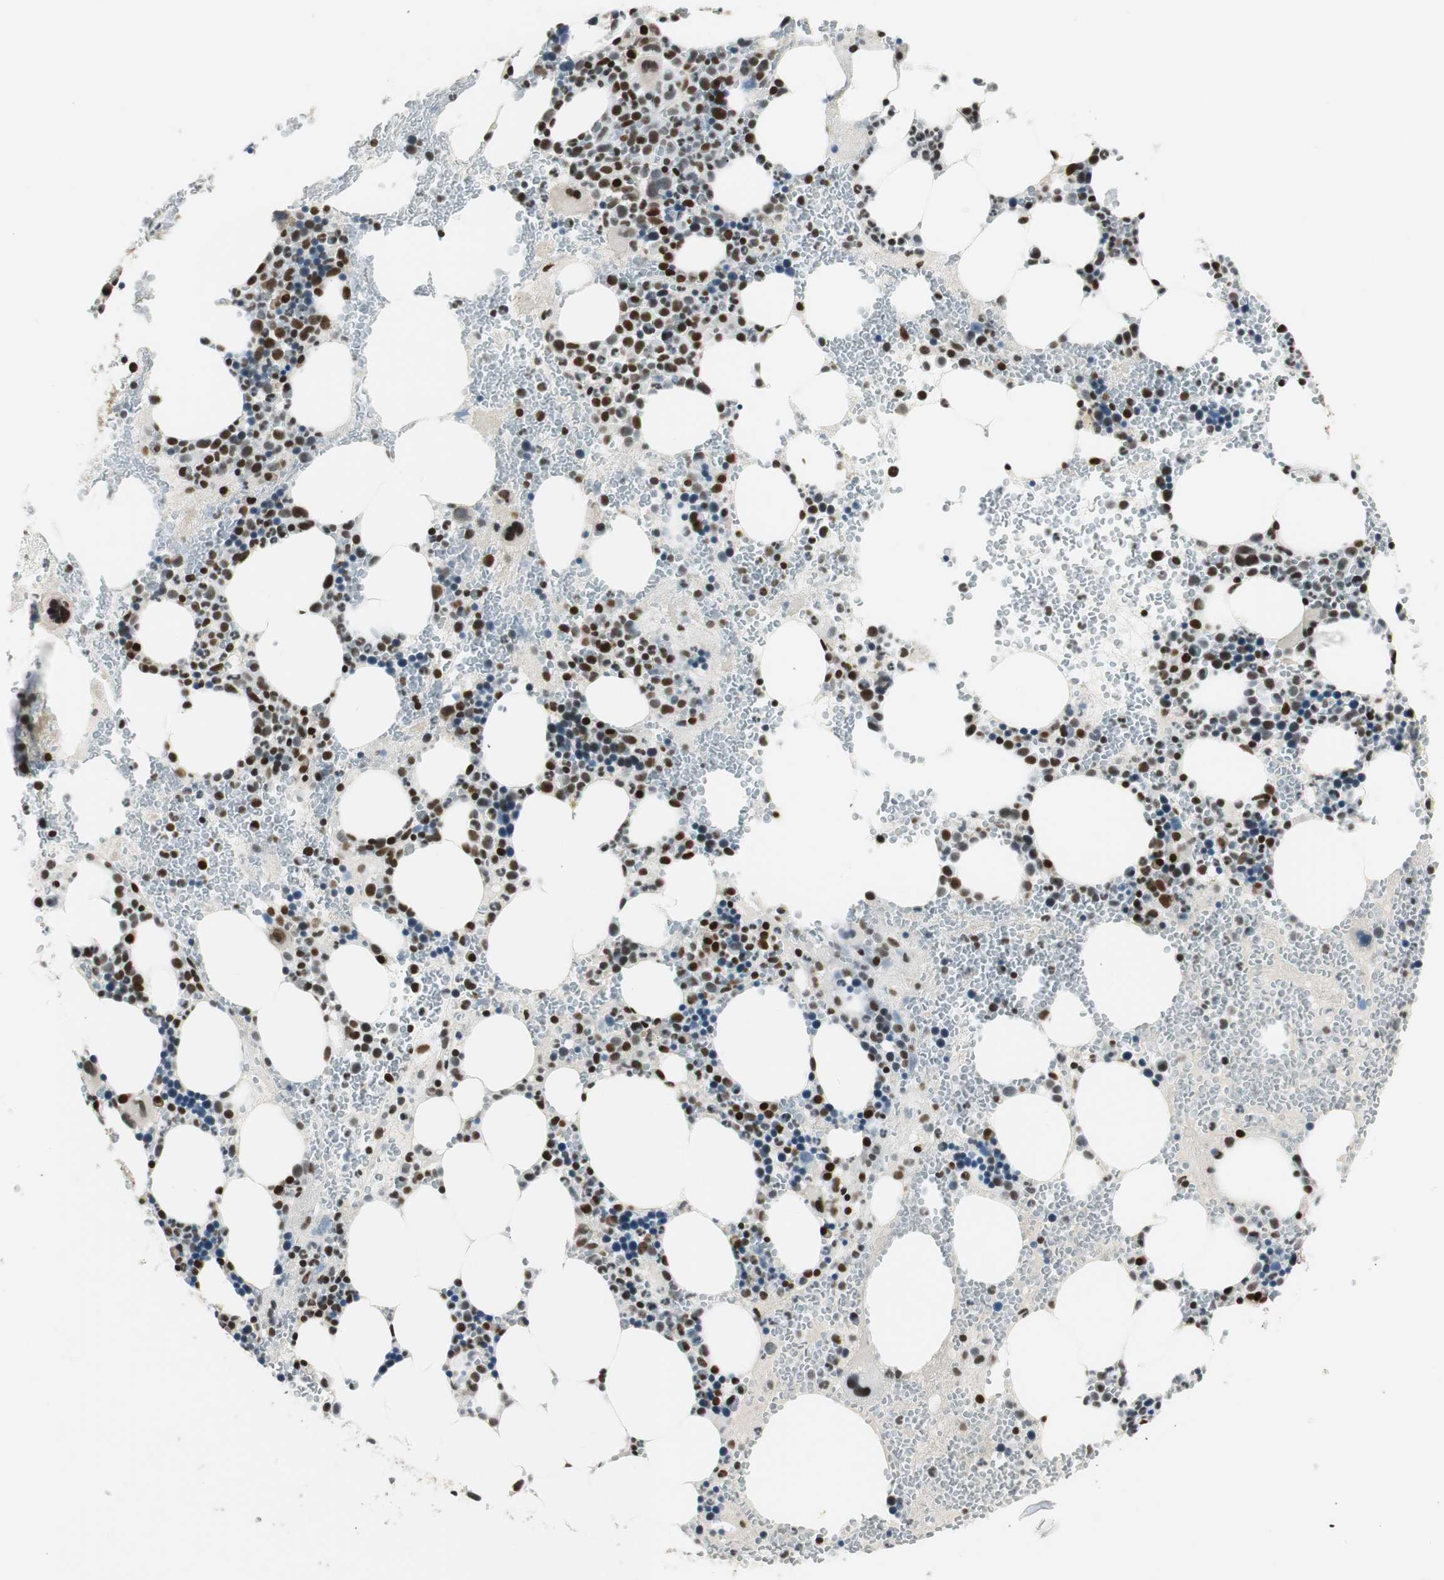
{"staining": {"intensity": "strong", "quantity": "25%-75%", "location": "nuclear"}, "tissue": "bone marrow", "cell_type": "Hematopoietic cells", "image_type": "normal", "snomed": [{"axis": "morphology", "description": "Normal tissue, NOS"}, {"axis": "morphology", "description": "Inflammation, NOS"}, {"axis": "topography", "description": "Bone marrow"}], "caption": "DAB (3,3'-diaminobenzidine) immunohistochemical staining of benign human bone marrow shows strong nuclear protein staining in about 25%-75% of hematopoietic cells. The staining was performed using DAB (3,3'-diaminobenzidine), with brown indicating positive protein expression. Nuclei are stained blue with hematoxylin.", "gene": "RING1", "patient": {"sex": "female", "age": 76}}